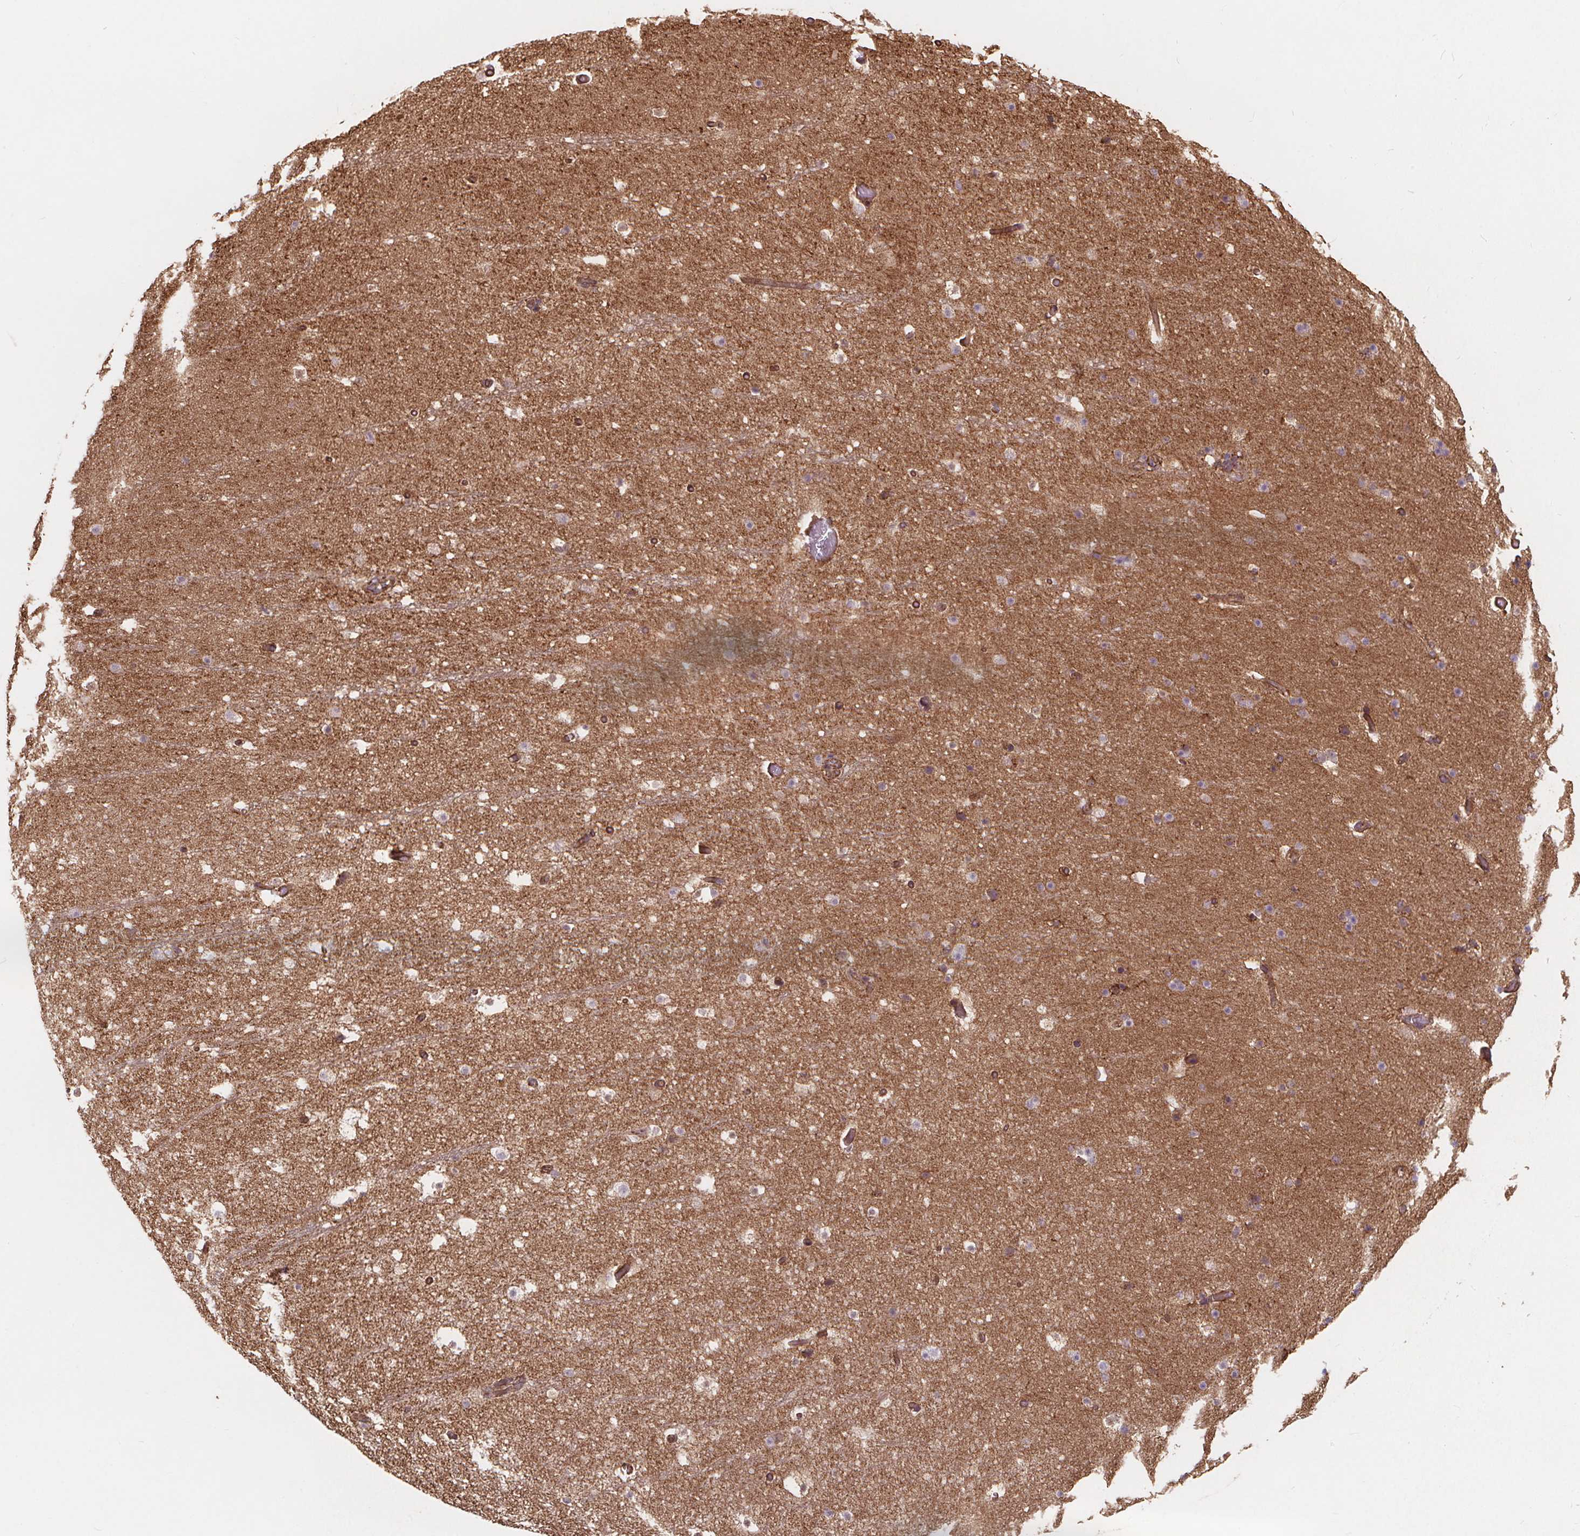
{"staining": {"intensity": "weak", "quantity": "25%-75%", "location": "cytoplasmic/membranous"}, "tissue": "hippocampus", "cell_type": "Glial cells", "image_type": "normal", "snomed": [{"axis": "morphology", "description": "Normal tissue, NOS"}, {"axis": "topography", "description": "Hippocampus"}], "caption": "An image of human hippocampus stained for a protein reveals weak cytoplasmic/membranous brown staining in glial cells. The protein is shown in brown color, while the nuclei are stained blue.", "gene": "CLINT1", "patient": {"sex": "male", "age": 26}}